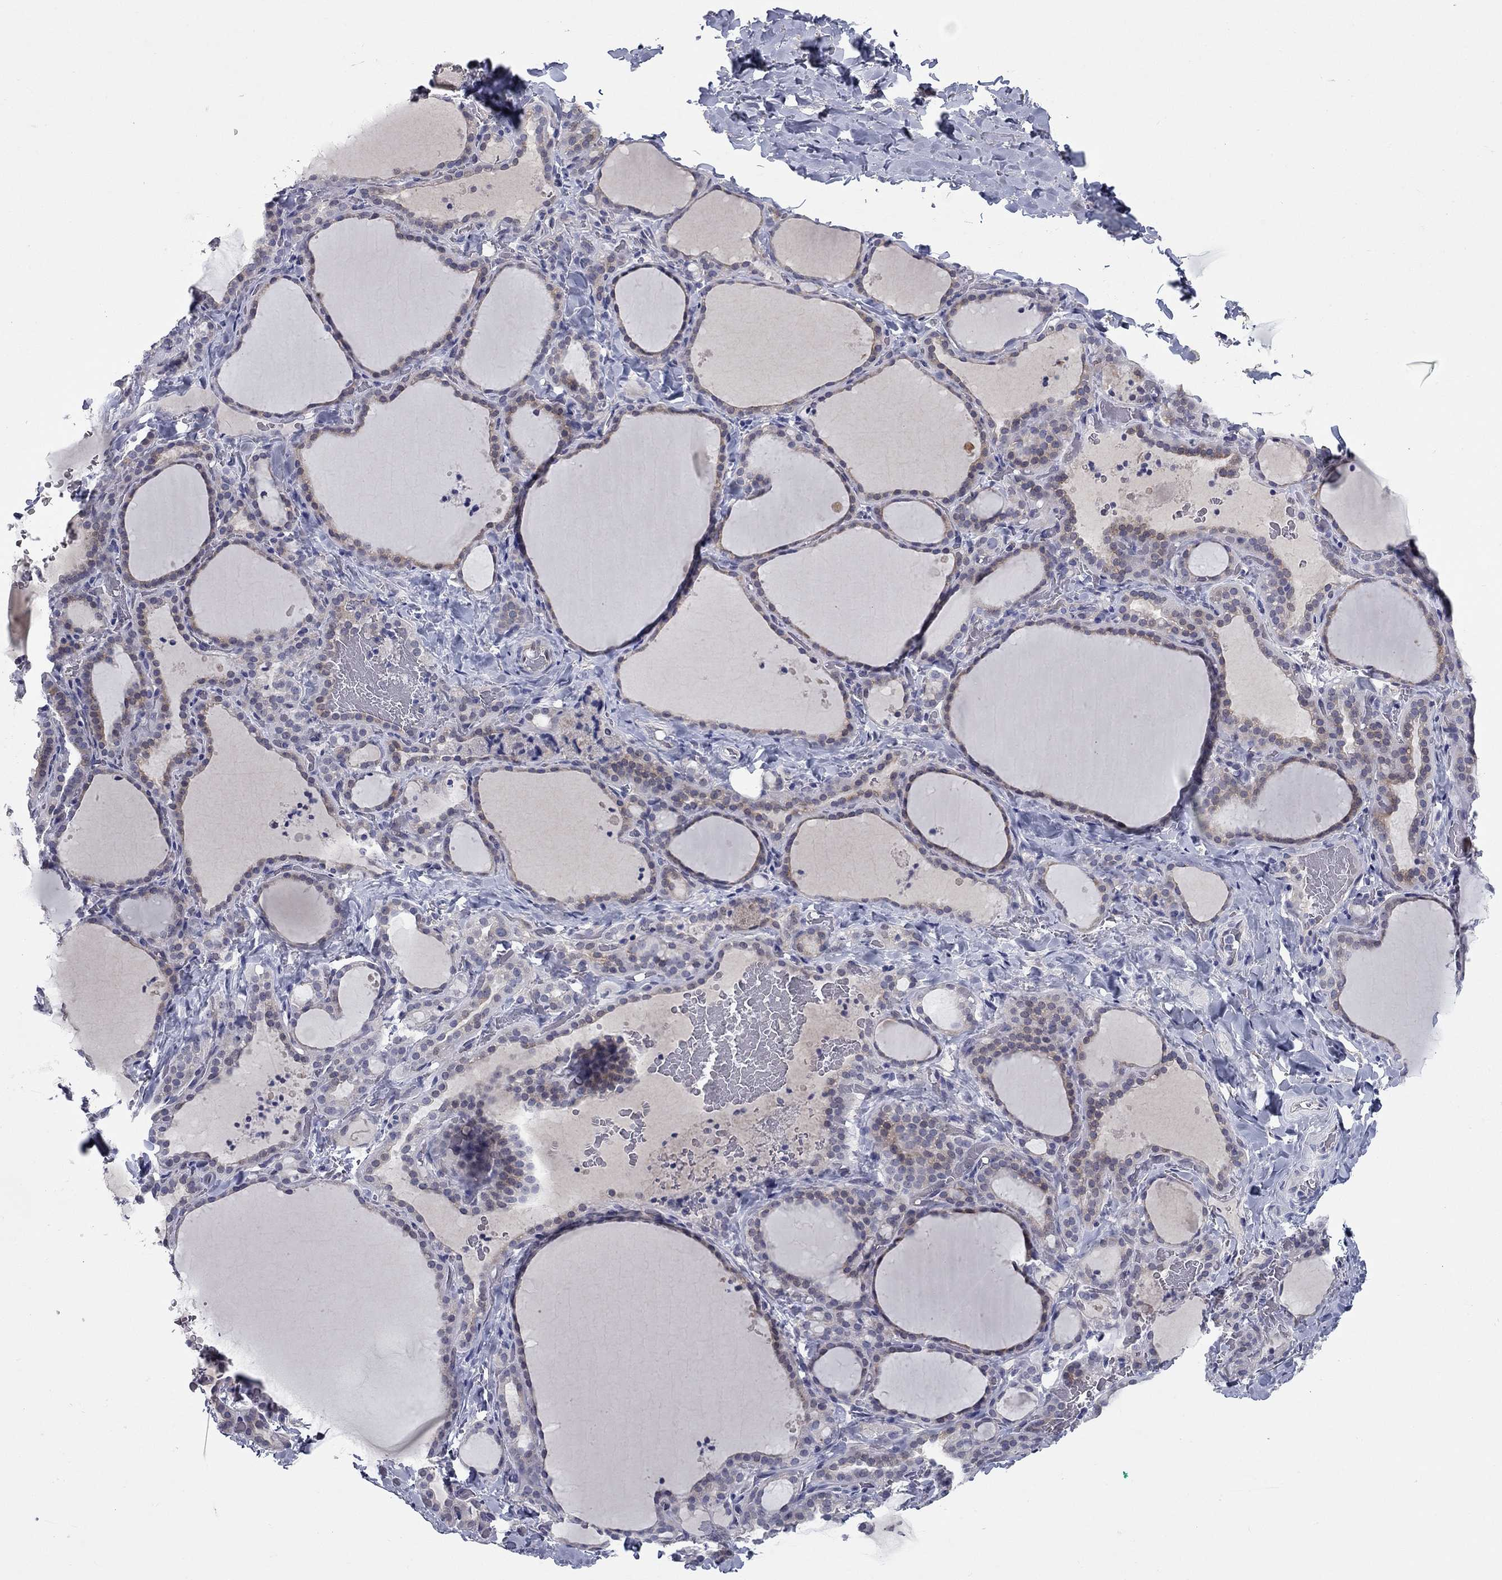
{"staining": {"intensity": "weak", "quantity": "<25%", "location": "cytoplasmic/membranous"}, "tissue": "thyroid gland", "cell_type": "Glandular cells", "image_type": "normal", "snomed": [{"axis": "morphology", "description": "Normal tissue, NOS"}, {"axis": "topography", "description": "Thyroid gland"}], "caption": "This histopathology image is of benign thyroid gland stained with immunohistochemistry to label a protein in brown with the nuclei are counter-stained blue. There is no positivity in glandular cells.", "gene": "UNC119B", "patient": {"sex": "female", "age": 22}}